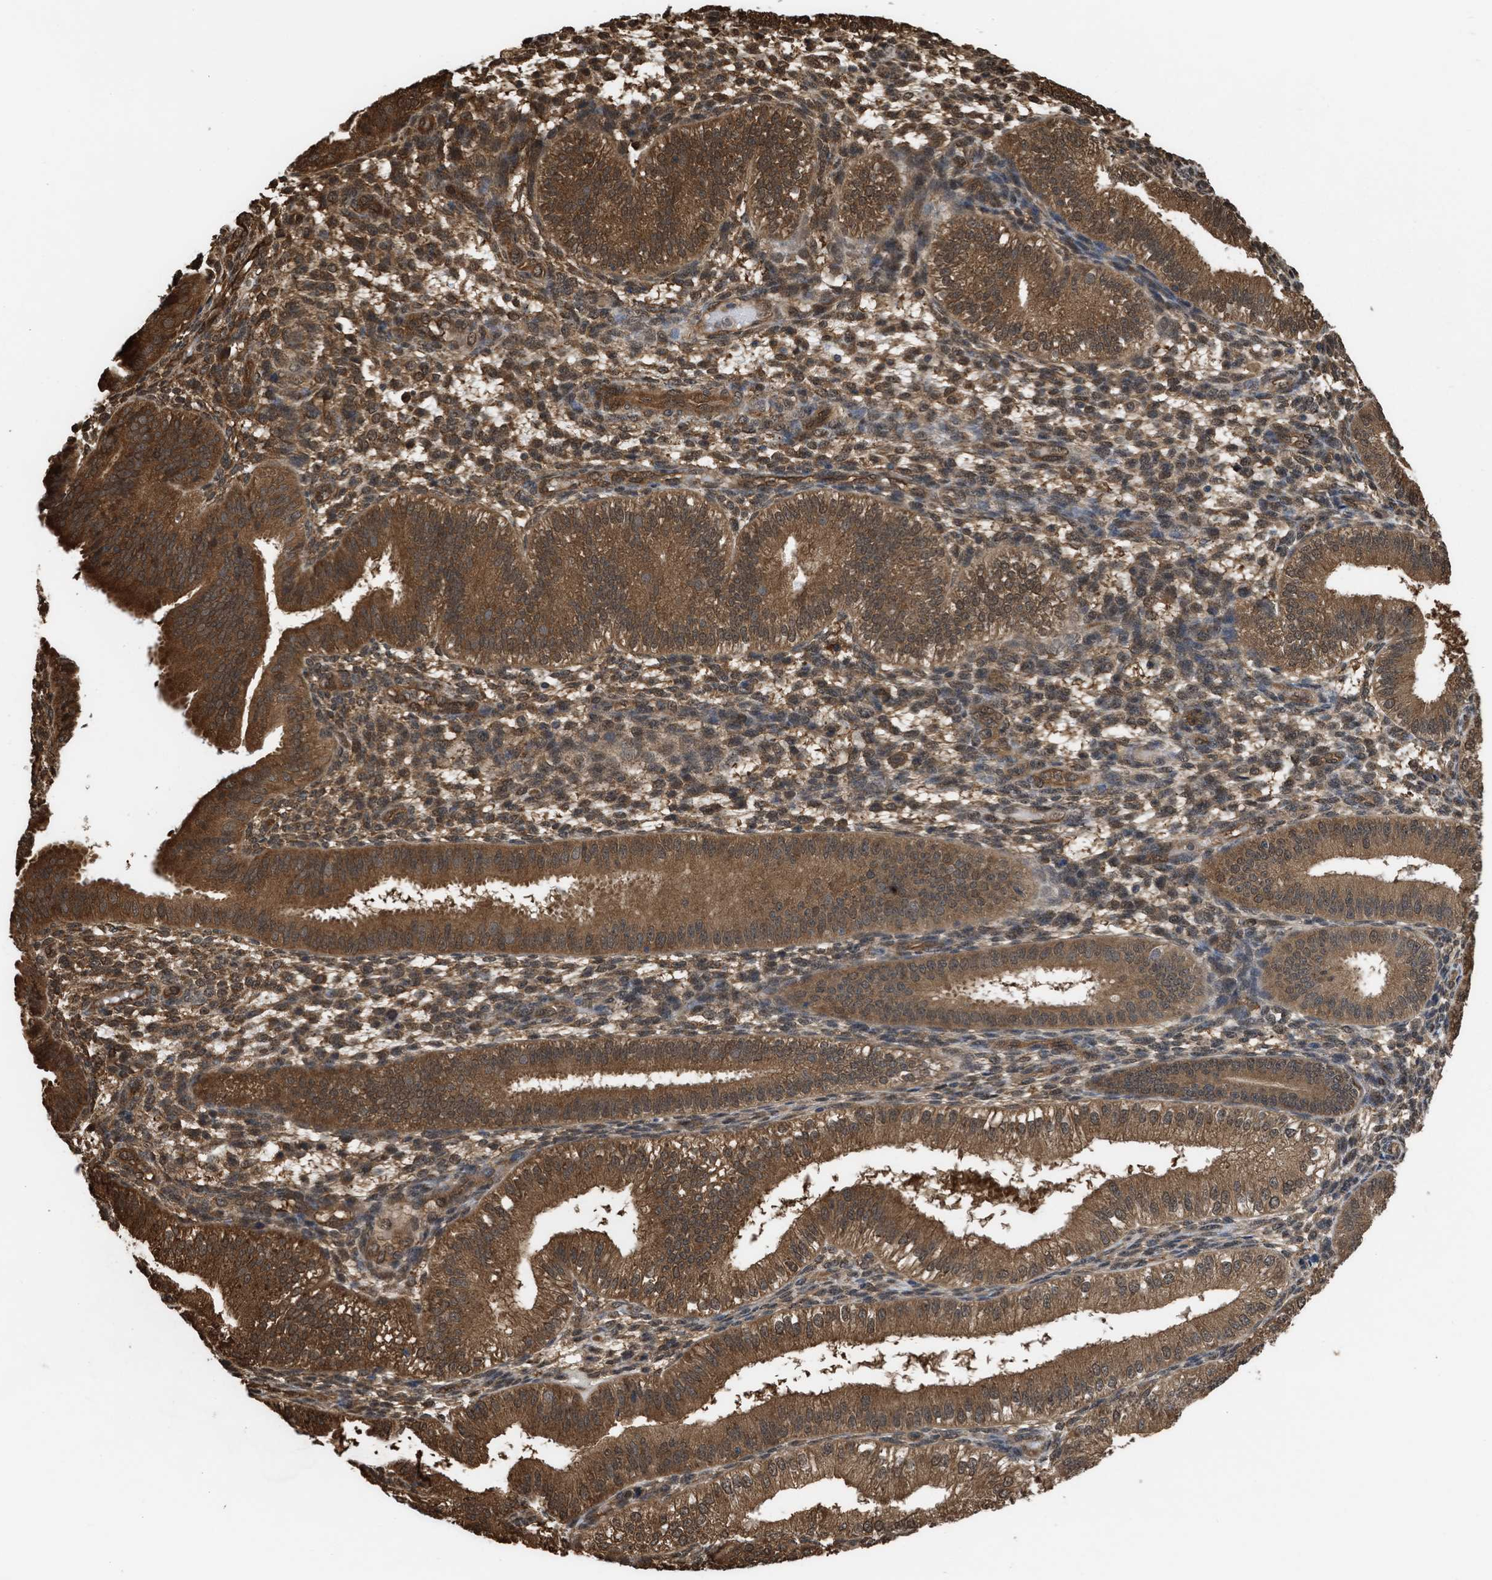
{"staining": {"intensity": "moderate", "quantity": ">75%", "location": "cytoplasmic/membranous,nuclear"}, "tissue": "endometrium", "cell_type": "Cells in endometrial stroma", "image_type": "normal", "snomed": [{"axis": "morphology", "description": "Normal tissue, NOS"}, {"axis": "topography", "description": "Endometrium"}], "caption": "High-power microscopy captured an IHC histopathology image of unremarkable endometrium, revealing moderate cytoplasmic/membranous,nuclear staining in about >75% of cells in endometrial stroma.", "gene": "YWHAG", "patient": {"sex": "female", "age": 39}}